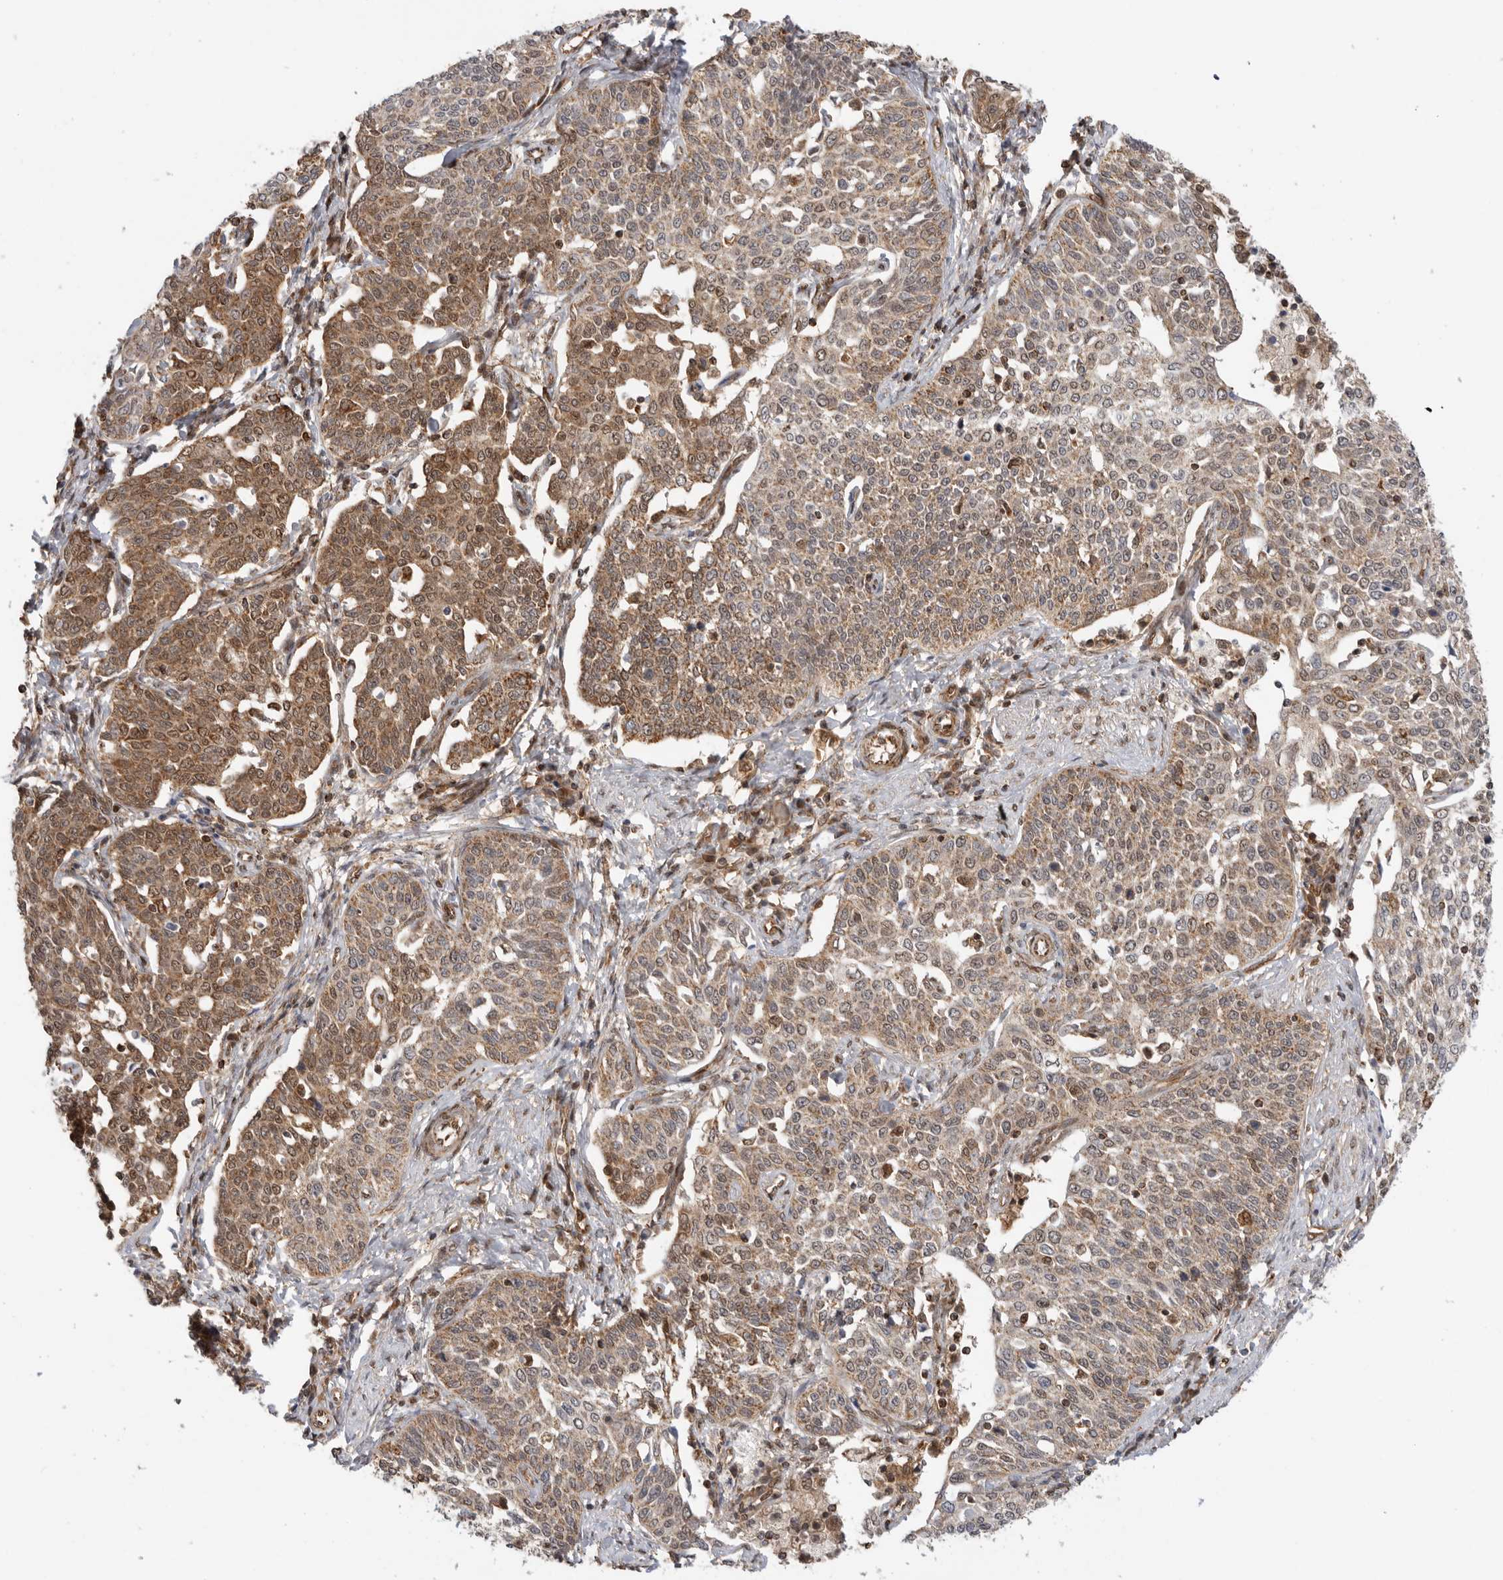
{"staining": {"intensity": "moderate", "quantity": "25%-75%", "location": "cytoplasmic/membranous,nuclear"}, "tissue": "cervical cancer", "cell_type": "Tumor cells", "image_type": "cancer", "snomed": [{"axis": "morphology", "description": "Squamous cell carcinoma, NOS"}, {"axis": "topography", "description": "Cervix"}], "caption": "Cervical cancer tissue displays moderate cytoplasmic/membranous and nuclear staining in about 25%-75% of tumor cells, visualized by immunohistochemistry. Using DAB (brown) and hematoxylin (blue) stains, captured at high magnification using brightfield microscopy.", "gene": "DCAF8", "patient": {"sex": "female", "age": 34}}